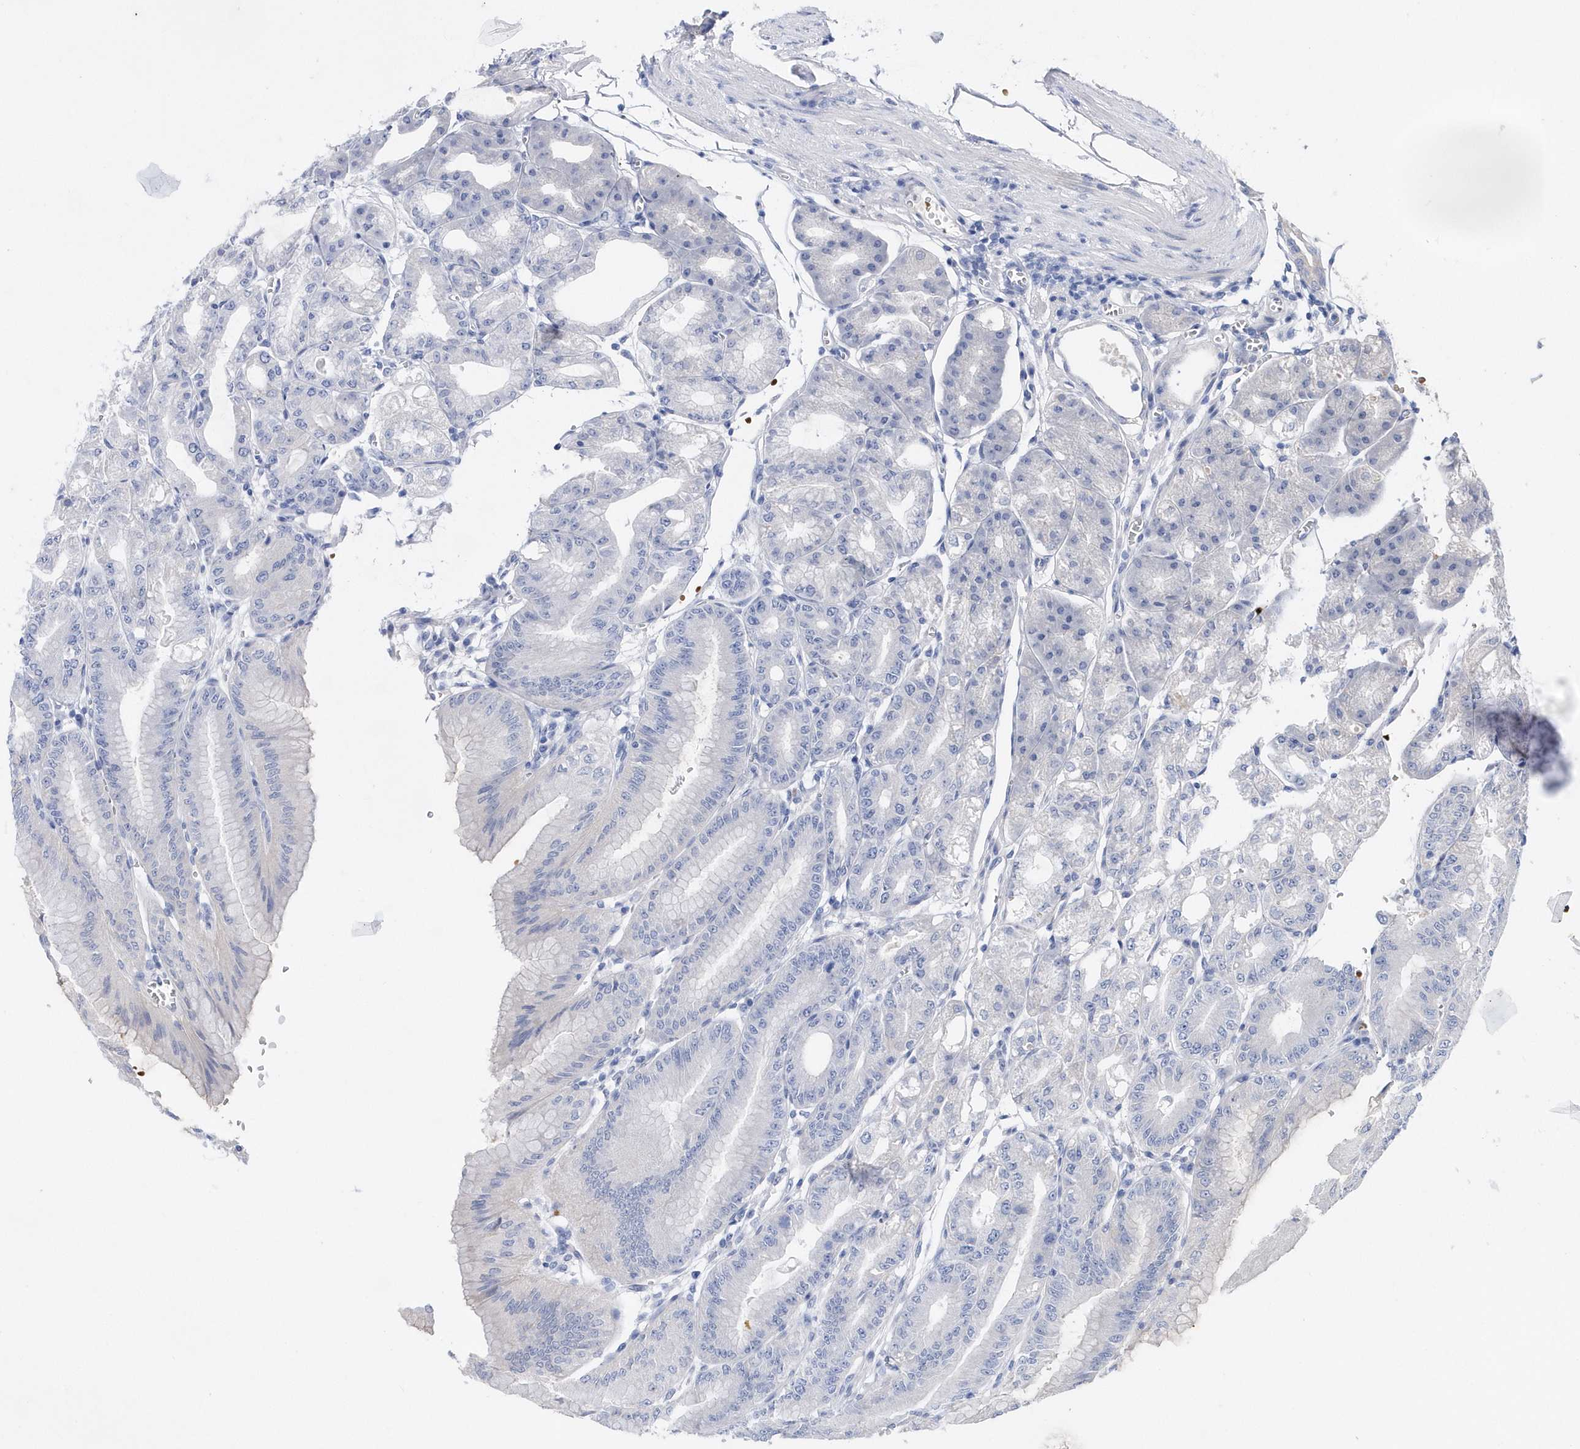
{"staining": {"intensity": "weak", "quantity": "<25%", "location": "nuclear"}, "tissue": "stomach", "cell_type": "Glandular cells", "image_type": "normal", "snomed": [{"axis": "morphology", "description": "Normal tissue, NOS"}, {"axis": "topography", "description": "Stomach, lower"}], "caption": "This is an IHC photomicrograph of unremarkable human stomach. There is no staining in glandular cells.", "gene": "ZNF875", "patient": {"sex": "male", "age": 71}}